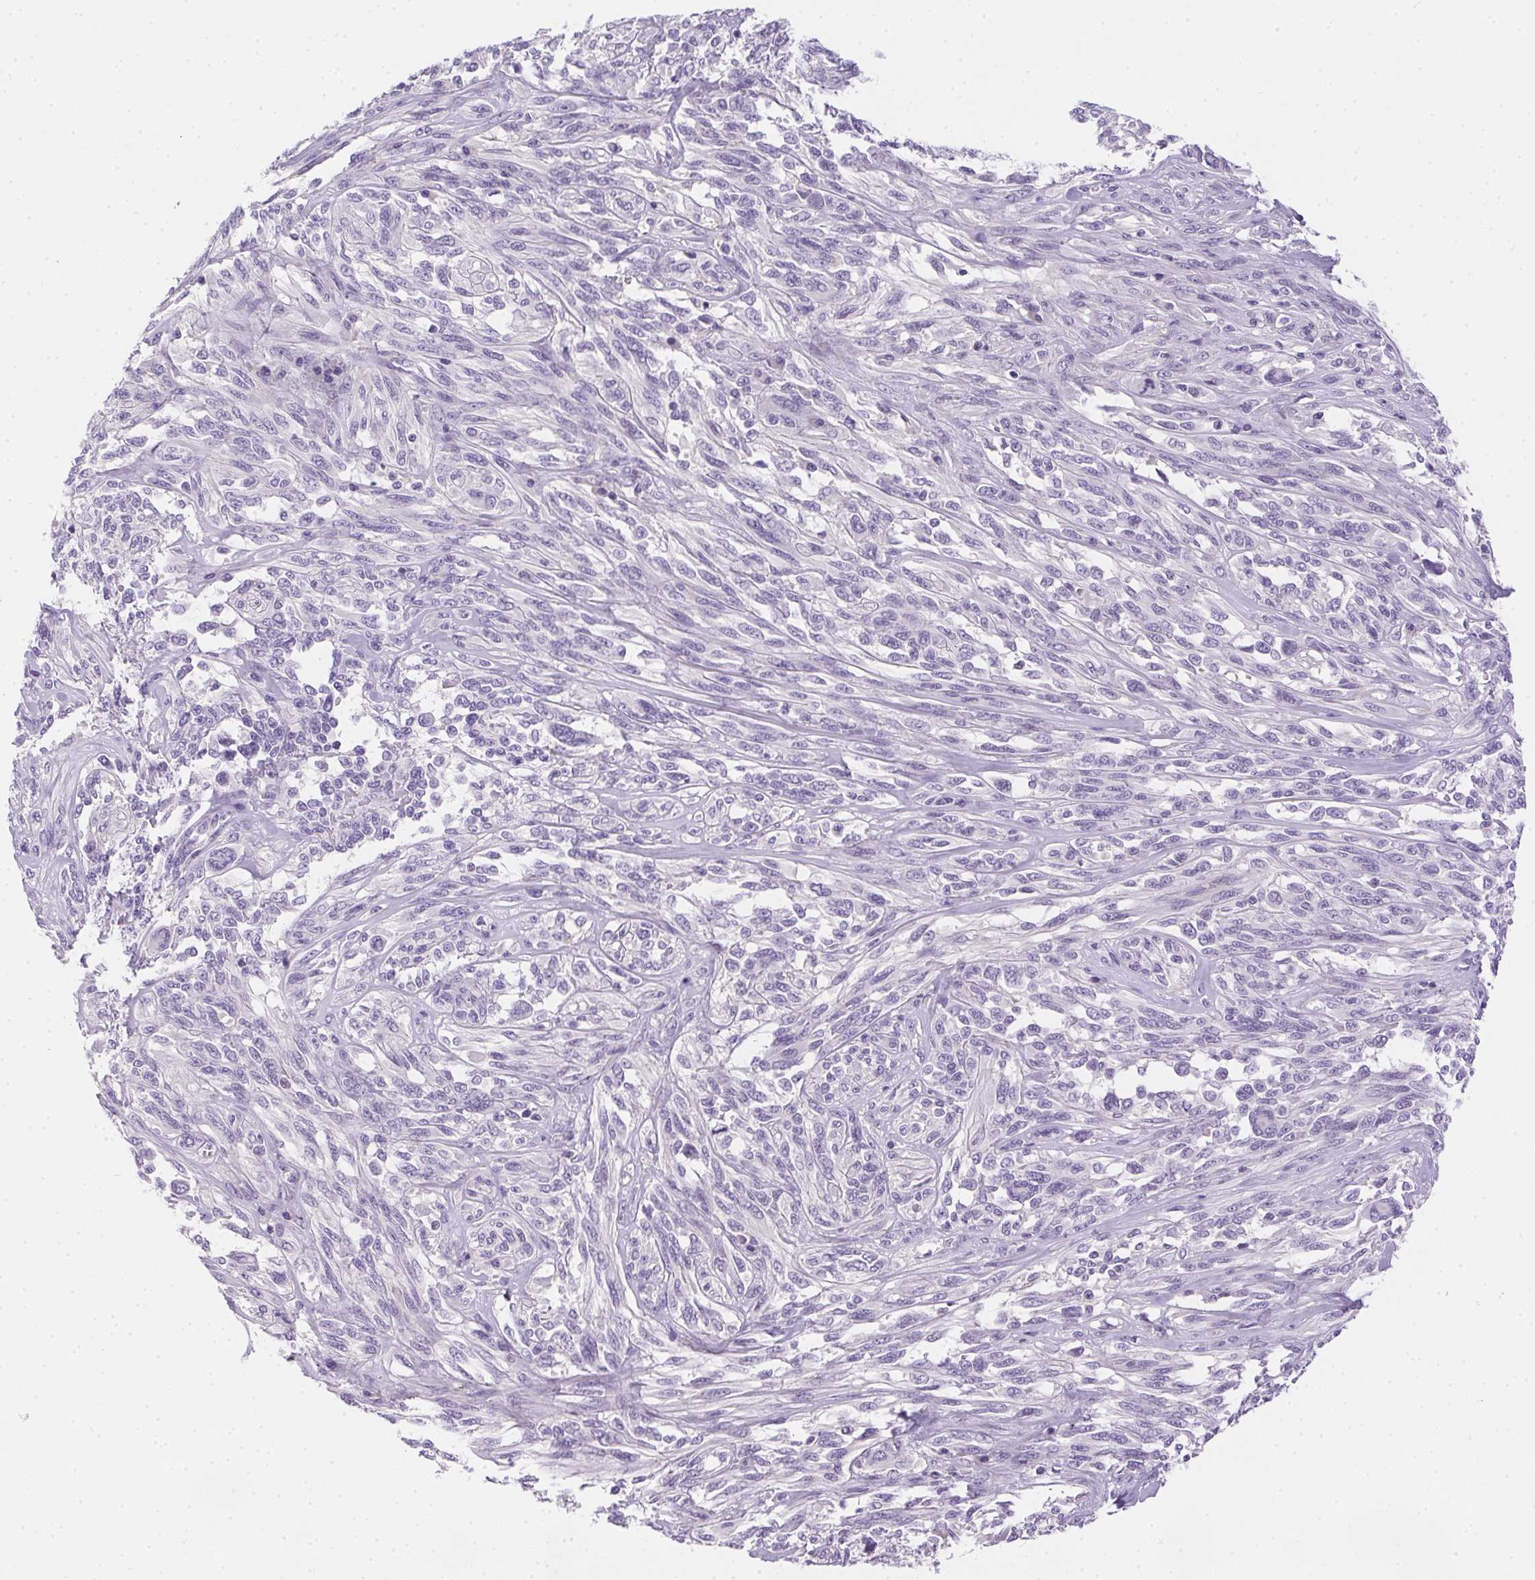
{"staining": {"intensity": "negative", "quantity": "none", "location": "none"}, "tissue": "melanoma", "cell_type": "Tumor cells", "image_type": "cancer", "snomed": [{"axis": "morphology", "description": "Malignant melanoma, NOS"}, {"axis": "topography", "description": "Skin"}], "caption": "This is an immunohistochemistry (IHC) micrograph of malignant melanoma. There is no positivity in tumor cells.", "gene": "SSTR4", "patient": {"sex": "female", "age": 91}}